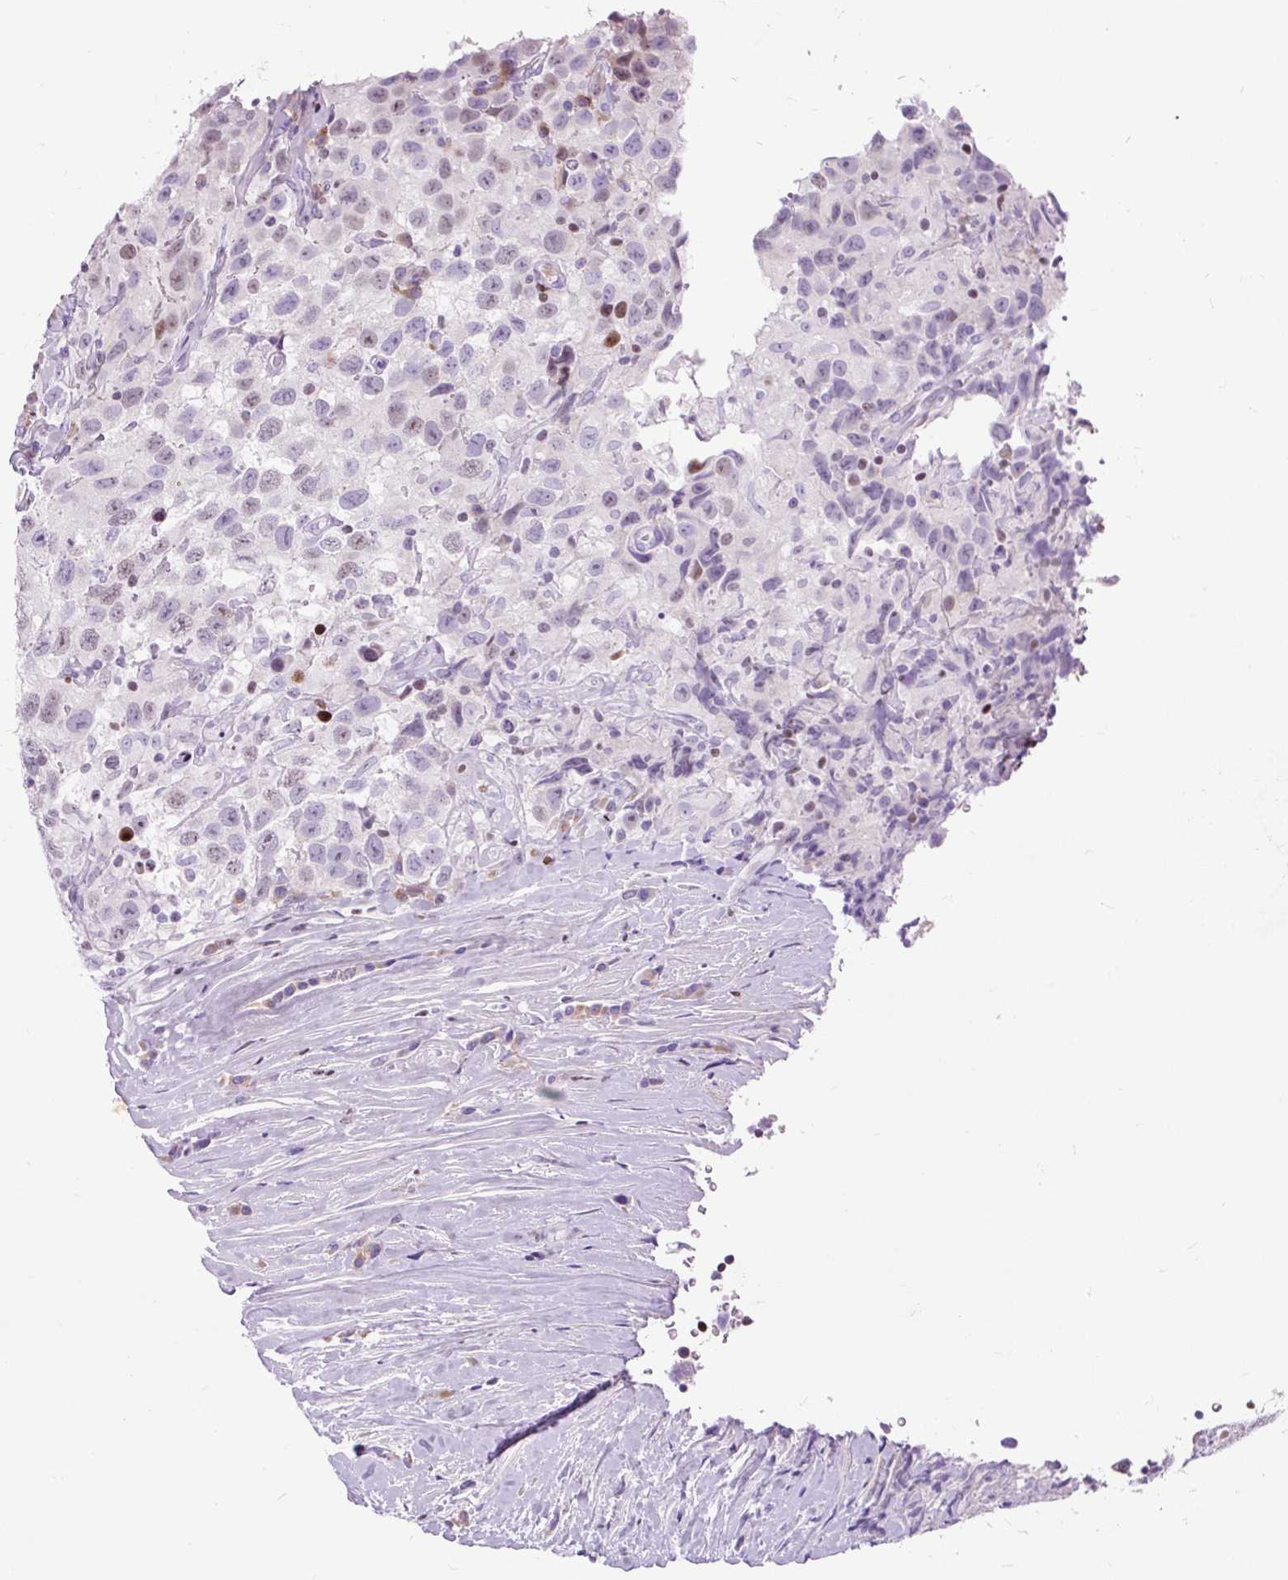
{"staining": {"intensity": "weak", "quantity": "25%-75%", "location": "nuclear"}, "tissue": "testis cancer", "cell_type": "Tumor cells", "image_type": "cancer", "snomed": [{"axis": "morphology", "description": "Seminoma, NOS"}, {"axis": "topography", "description": "Testis"}], "caption": "Human testis cancer (seminoma) stained with a protein marker shows weak staining in tumor cells.", "gene": "SPC24", "patient": {"sex": "male", "age": 41}}